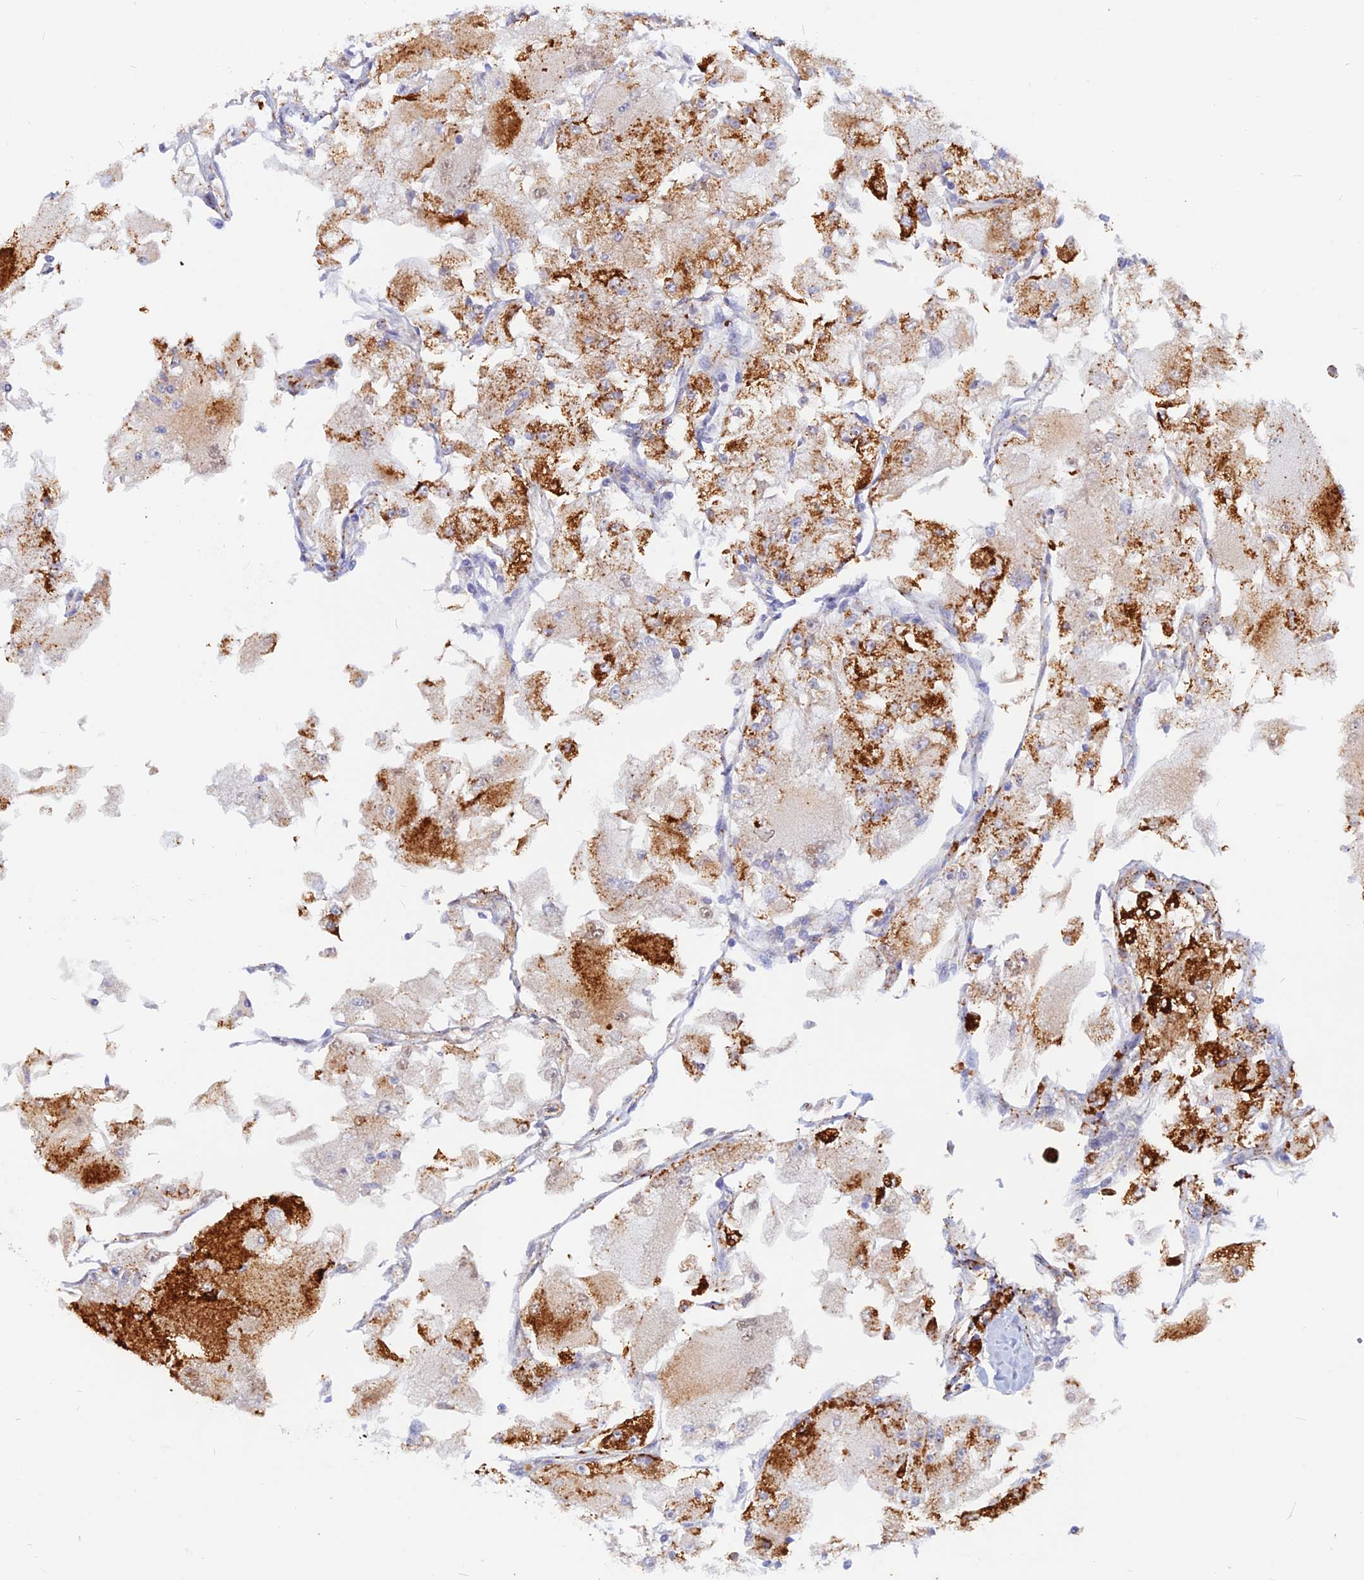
{"staining": {"intensity": "strong", "quantity": "25%-75%", "location": "cytoplasmic/membranous"}, "tissue": "renal cancer", "cell_type": "Tumor cells", "image_type": "cancer", "snomed": [{"axis": "morphology", "description": "Adenocarcinoma, NOS"}, {"axis": "topography", "description": "Kidney"}], "caption": "About 25%-75% of tumor cells in renal adenocarcinoma exhibit strong cytoplasmic/membranous protein expression as visualized by brown immunohistochemical staining.", "gene": "DNAJC16", "patient": {"sex": "female", "age": 72}}